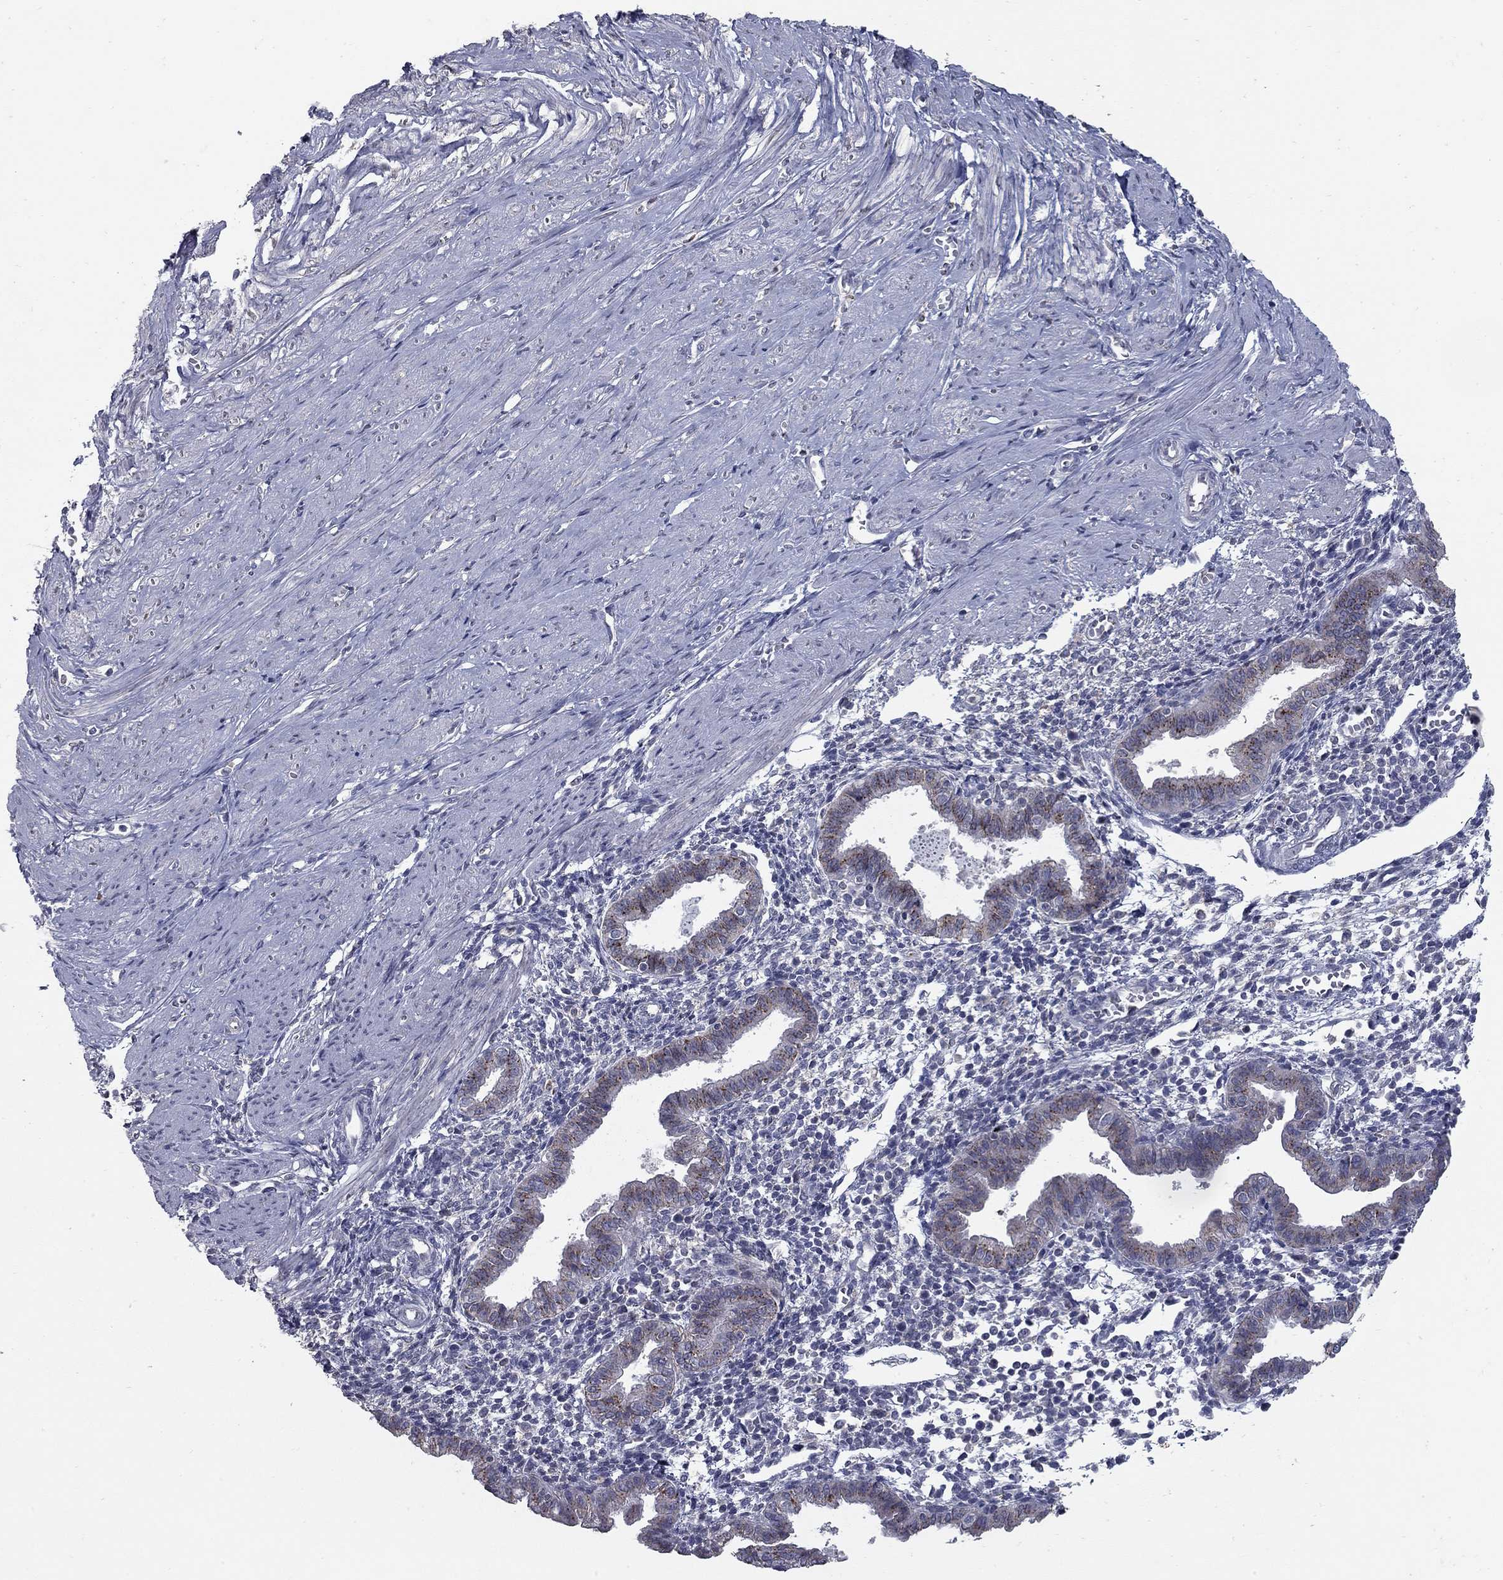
{"staining": {"intensity": "negative", "quantity": "none", "location": "none"}, "tissue": "endometrium", "cell_type": "Cells in endometrial stroma", "image_type": "normal", "snomed": [{"axis": "morphology", "description": "Normal tissue, NOS"}, {"axis": "topography", "description": "Endometrium"}], "caption": "The histopathology image demonstrates no significant expression in cells in endometrial stroma of endometrium. (DAB (3,3'-diaminobenzidine) immunohistochemistry (IHC) visualized using brightfield microscopy, high magnification).", "gene": "KIAA0319L", "patient": {"sex": "female", "age": 37}}